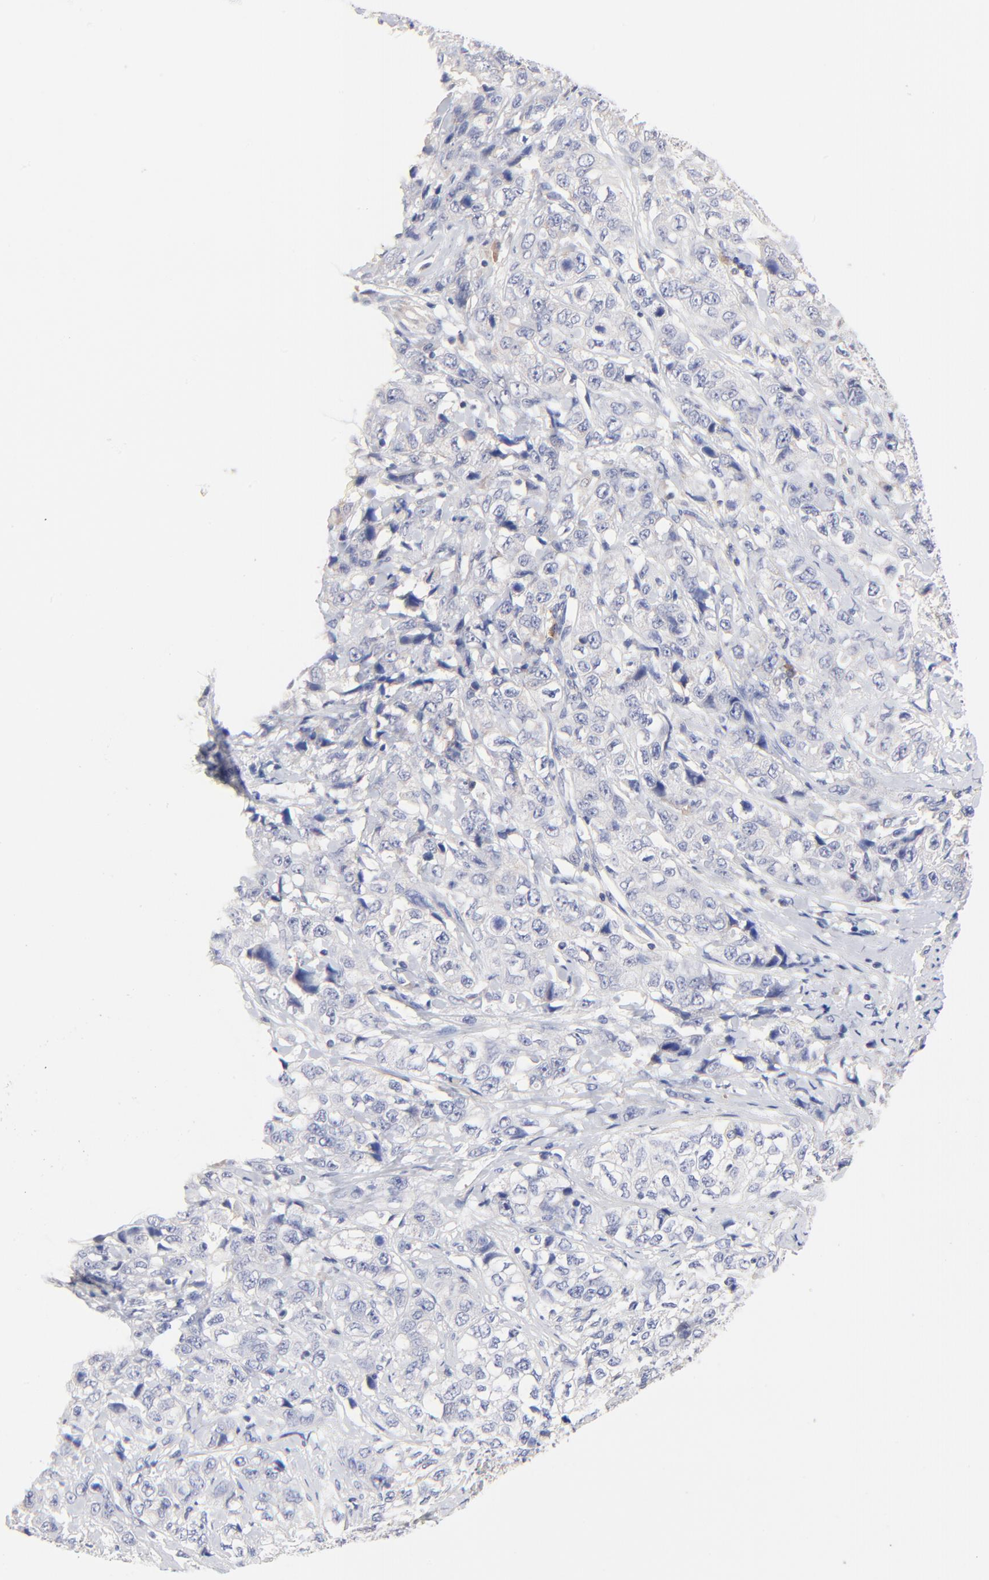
{"staining": {"intensity": "negative", "quantity": "none", "location": "none"}, "tissue": "stomach cancer", "cell_type": "Tumor cells", "image_type": "cancer", "snomed": [{"axis": "morphology", "description": "Adenocarcinoma, NOS"}, {"axis": "topography", "description": "Stomach"}], "caption": "A photomicrograph of stomach adenocarcinoma stained for a protein exhibits no brown staining in tumor cells. Nuclei are stained in blue.", "gene": "TWNK", "patient": {"sex": "male", "age": 48}}